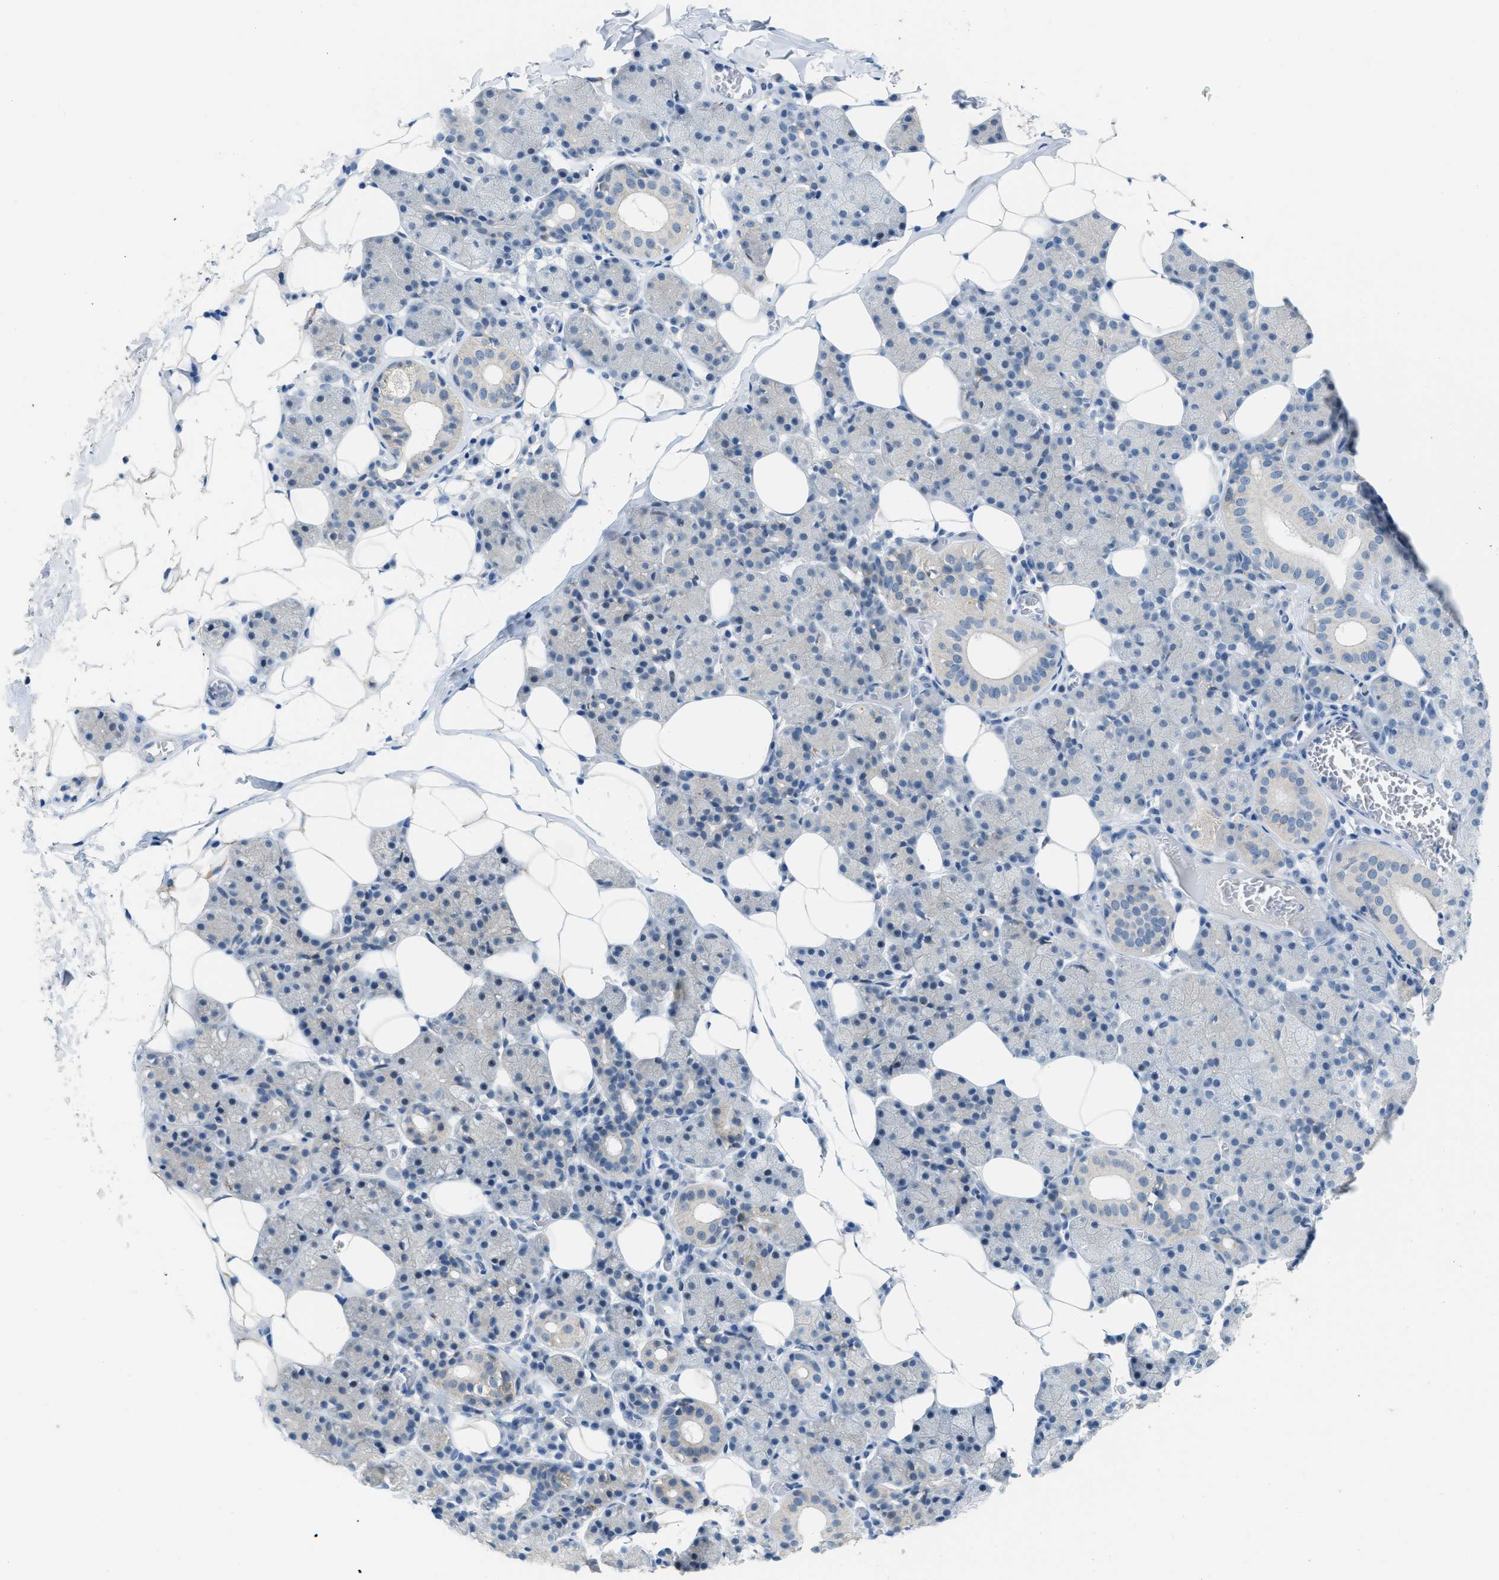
{"staining": {"intensity": "negative", "quantity": "none", "location": "none"}, "tissue": "salivary gland", "cell_type": "Glandular cells", "image_type": "normal", "snomed": [{"axis": "morphology", "description": "Normal tissue, NOS"}, {"axis": "topography", "description": "Salivary gland"}], "caption": "Image shows no protein positivity in glandular cells of normal salivary gland.", "gene": "PHRF1", "patient": {"sex": "female", "age": 33}}